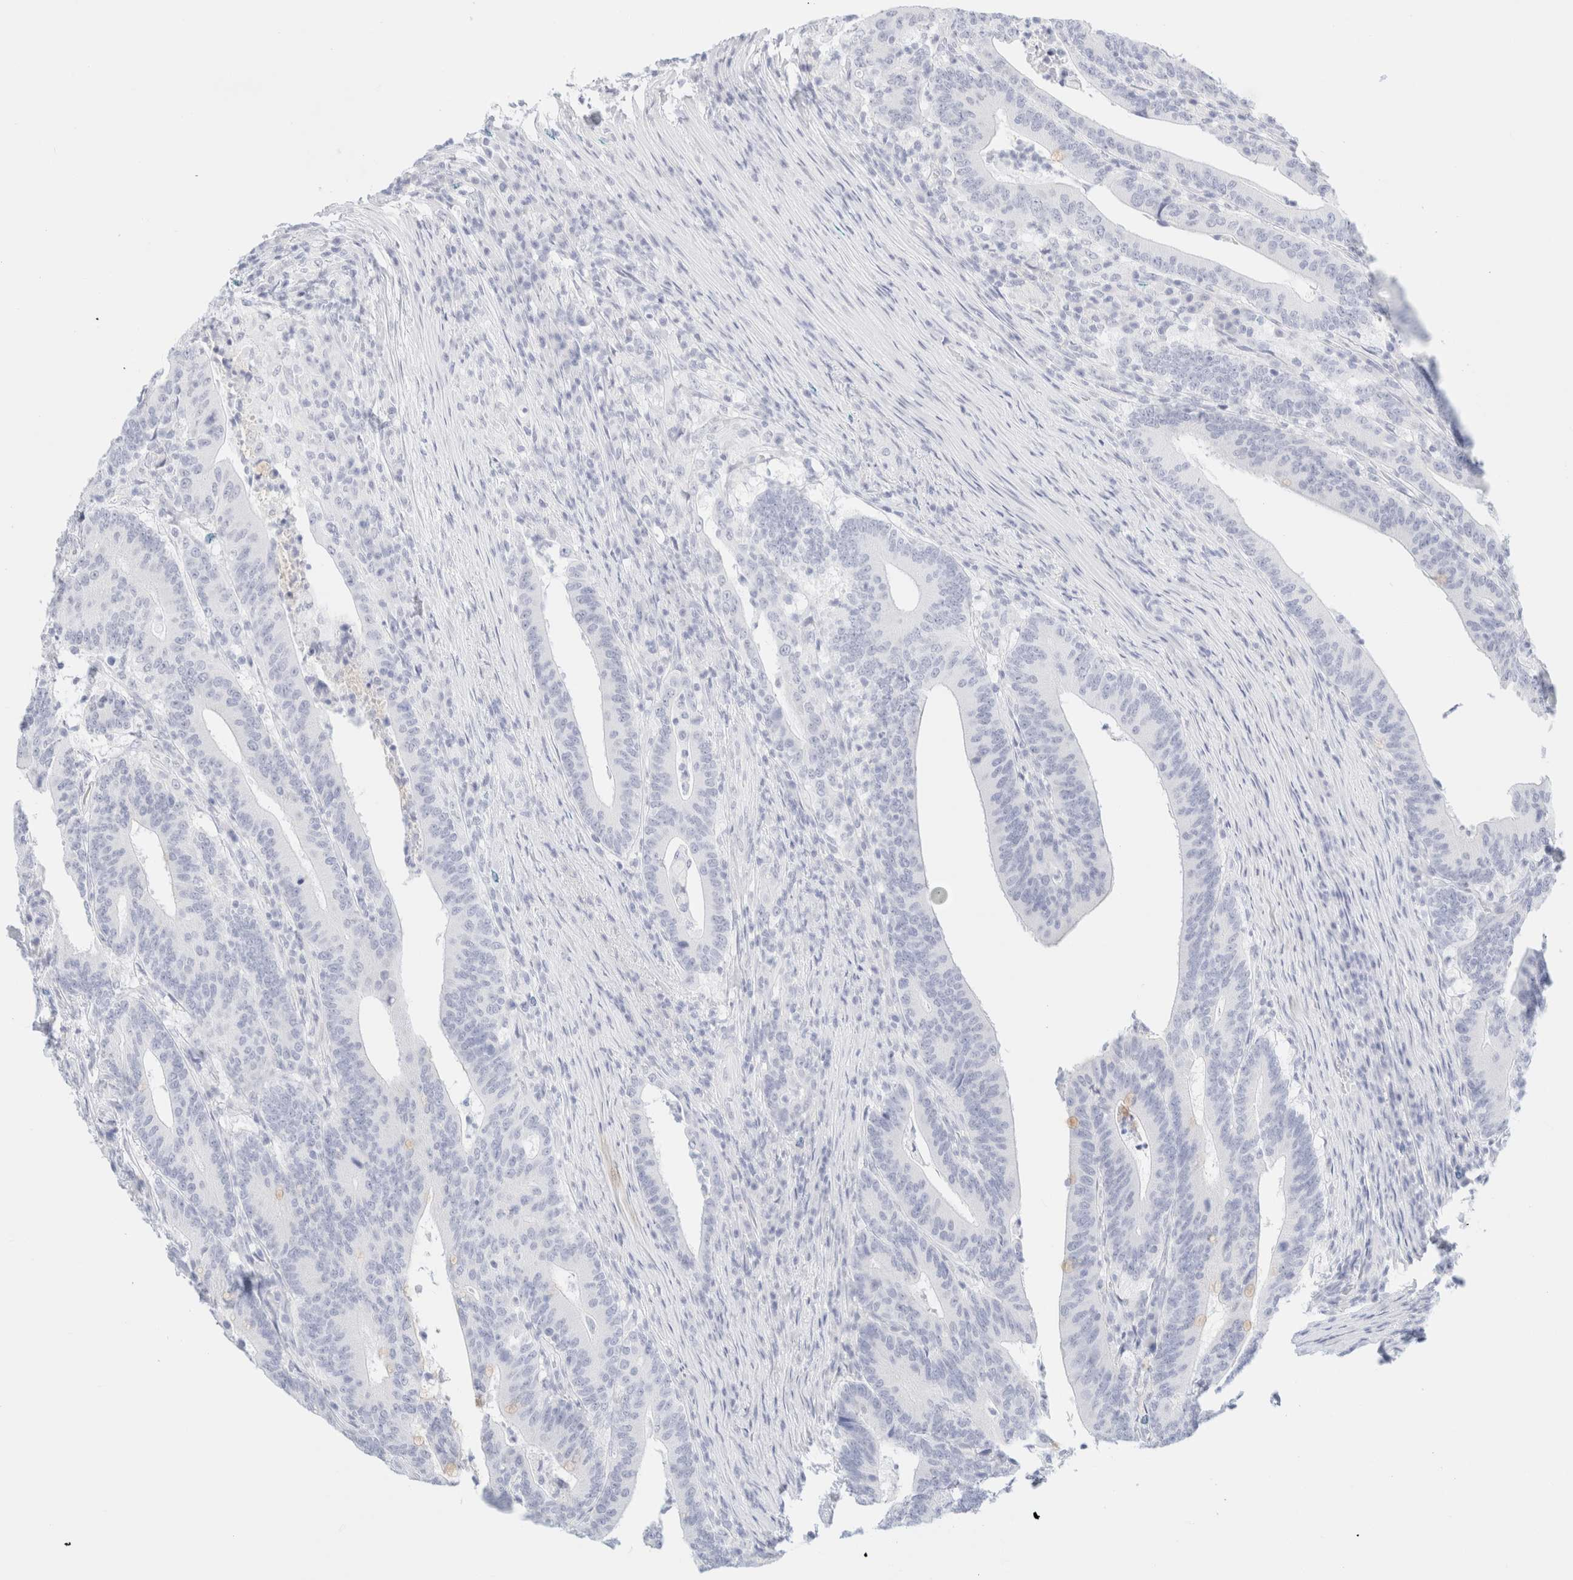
{"staining": {"intensity": "negative", "quantity": "none", "location": "none"}, "tissue": "colorectal cancer", "cell_type": "Tumor cells", "image_type": "cancer", "snomed": [{"axis": "morphology", "description": "Adenocarcinoma, NOS"}, {"axis": "topography", "description": "Colon"}], "caption": "DAB (3,3'-diaminobenzidine) immunohistochemical staining of human colorectal adenocarcinoma shows no significant positivity in tumor cells.", "gene": "KRT15", "patient": {"sex": "female", "age": 66}}